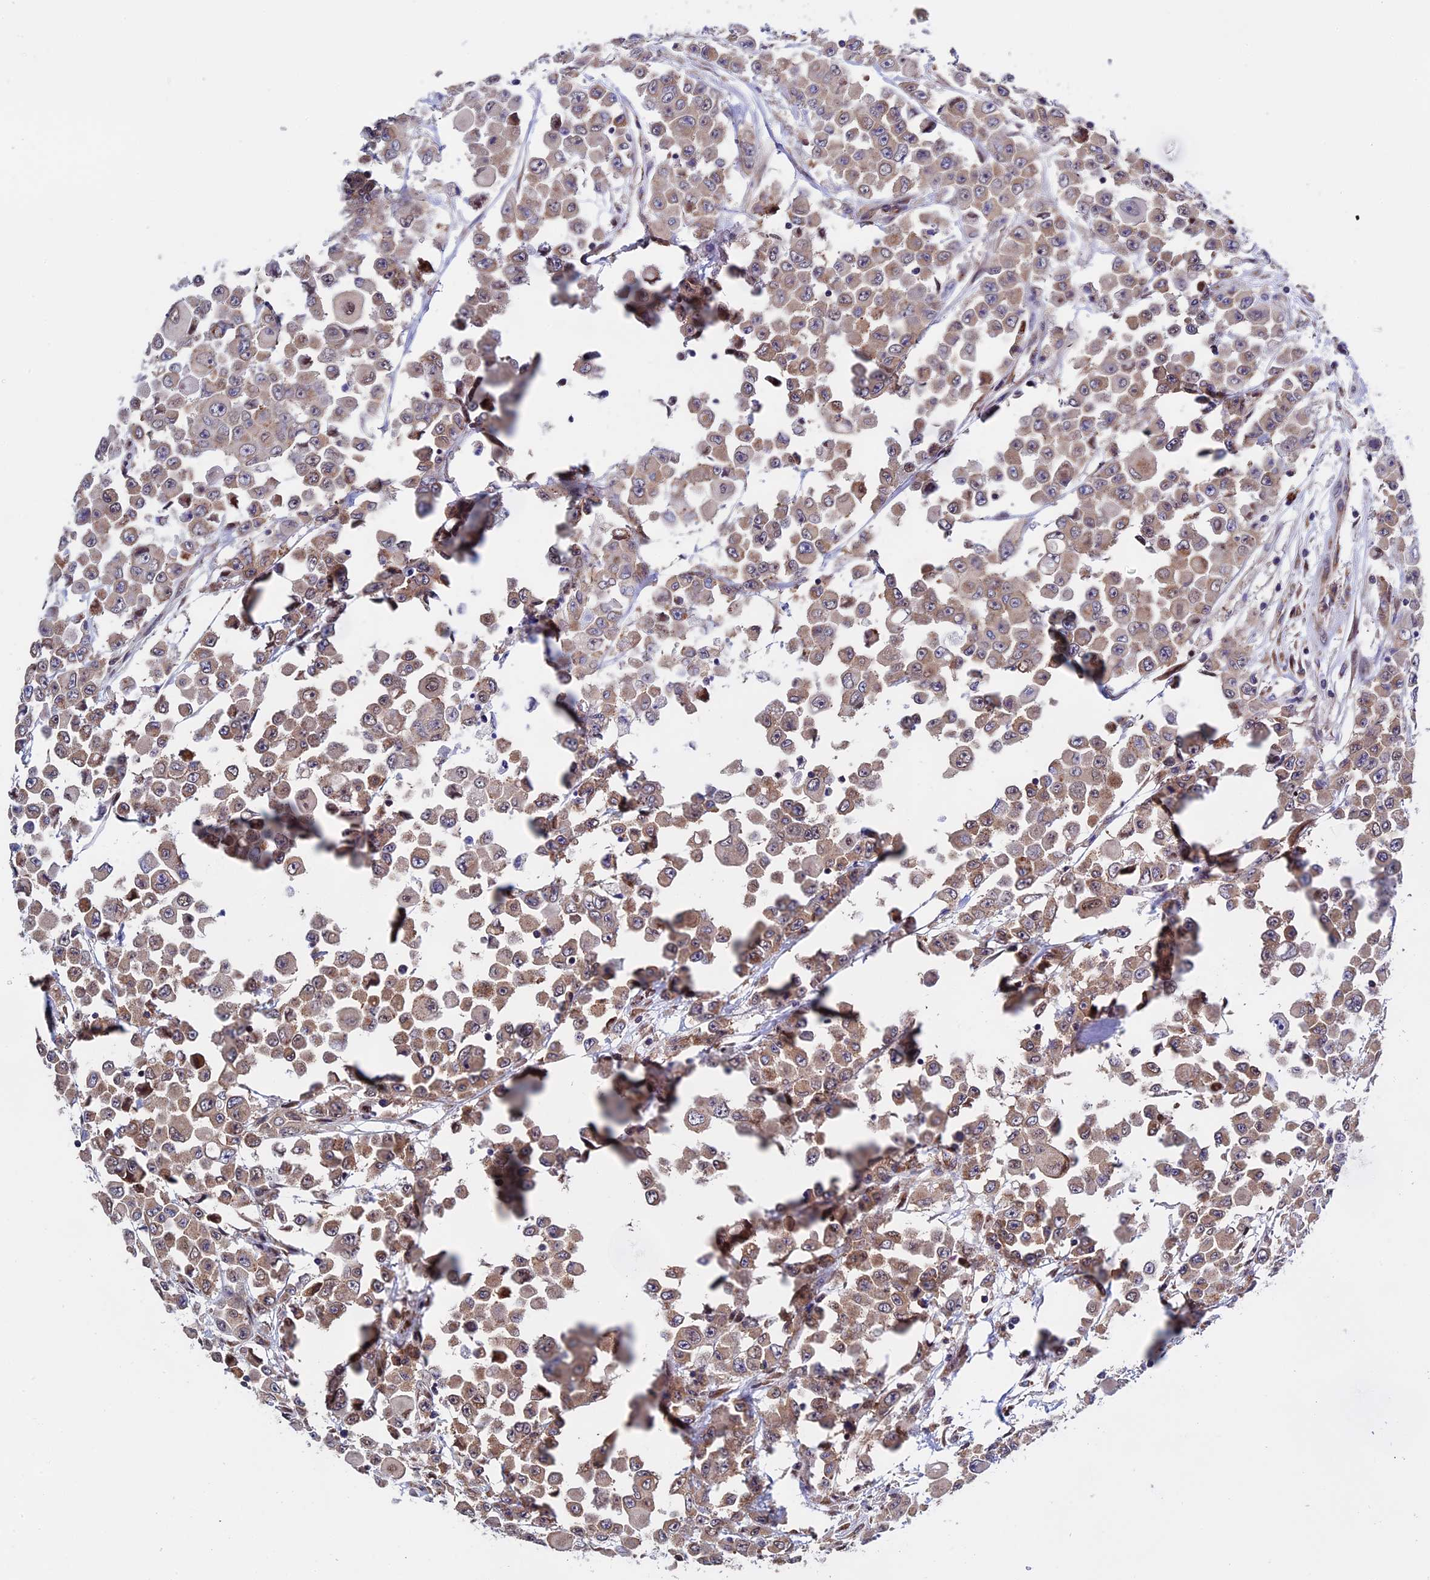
{"staining": {"intensity": "weak", "quantity": ">75%", "location": "cytoplasmic/membranous"}, "tissue": "colorectal cancer", "cell_type": "Tumor cells", "image_type": "cancer", "snomed": [{"axis": "morphology", "description": "Adenocarcinoma, NOS"}, {"axis": "topography", "description": "Colon"}], "caption": "A low amount of weak cytoplasmic/membranous positivity is seen in approximately >75% of tumor cells in colorectal cancer tissue. (Stains: DAB in brown, nuclei in blue, Microscopy: brightfield microscopy at high magnification).", "gene": "SLC9A5", "patient": {"sex": "male", "age": 51}}